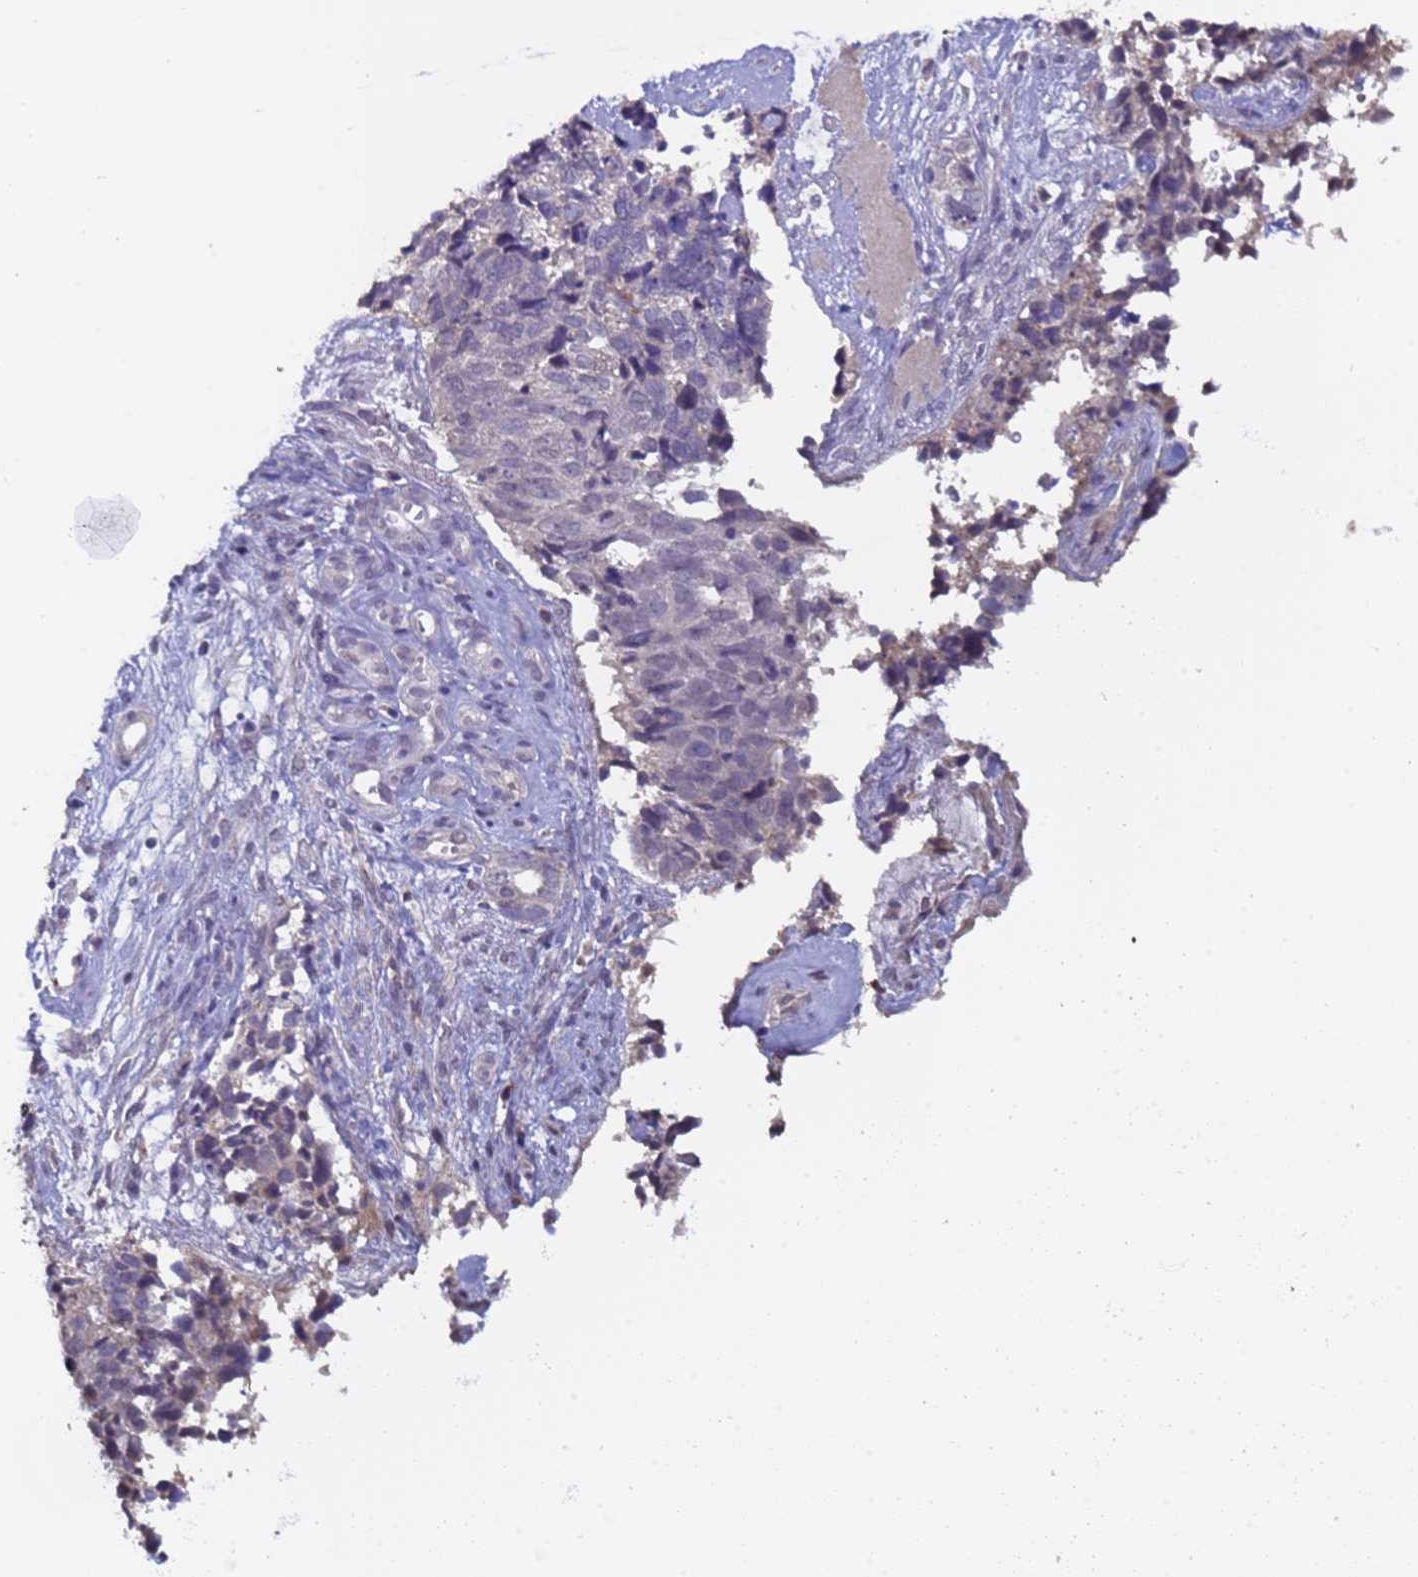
{"staining": {"intensity": "negative", "quantity": "none", "location": "none"}, "tissue": "cervical cancer", "cell_type": "Tumor cells", "image_type": "cancer", "snomed": [{"axis": "morphology", "description": "Squamous cell carcinoma, NOS"}, {"axis": "topography", "description": "Cervix"}], "caption": "Squamous cell carcinoma (cervical) was stained to show a protein in brown. There is no significant expression in tumor cells.", "gene": "ZNF248", "patient": {"sex": "female", "age": 63}}